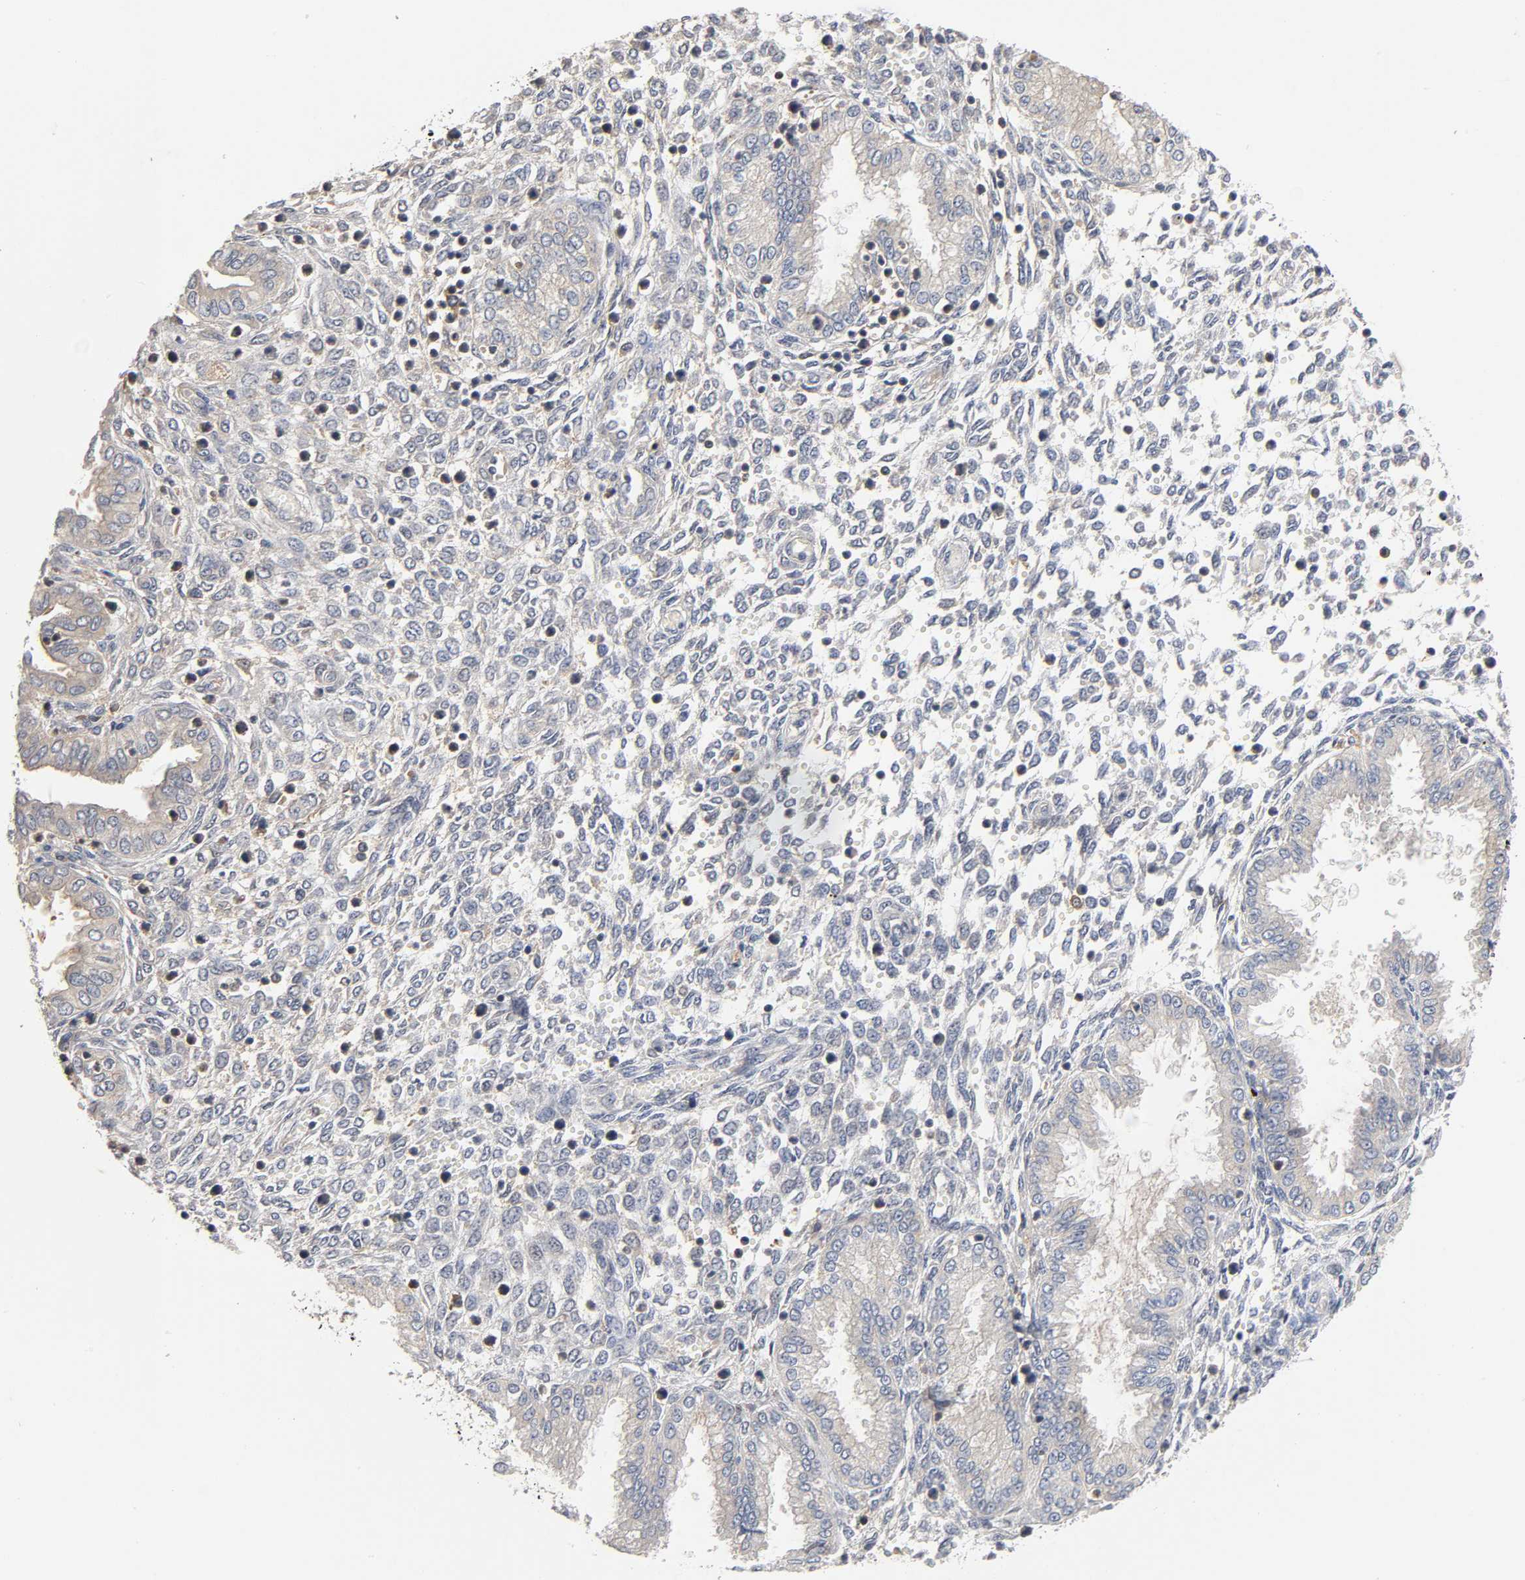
{"staining": {"intensity": "negative", "quantity": "none", "location": "none"}, "tissue": "endometrium", "cell_type": "Cells in endometrial stroma", "image_type": "normal", "snomed": [{"axis": "morphology", "description": "Normal tissue, NOS"}, {"axis": "topography", "description": "Endometrium"}], "caption": "There is no significant expression in cells in endometrial stroma of endometrium. (Immunohistochemistry, brightfield microscopy, high magnification).", "gene": "ACTR2", "patient": {"sex": "female", "age": 33}}